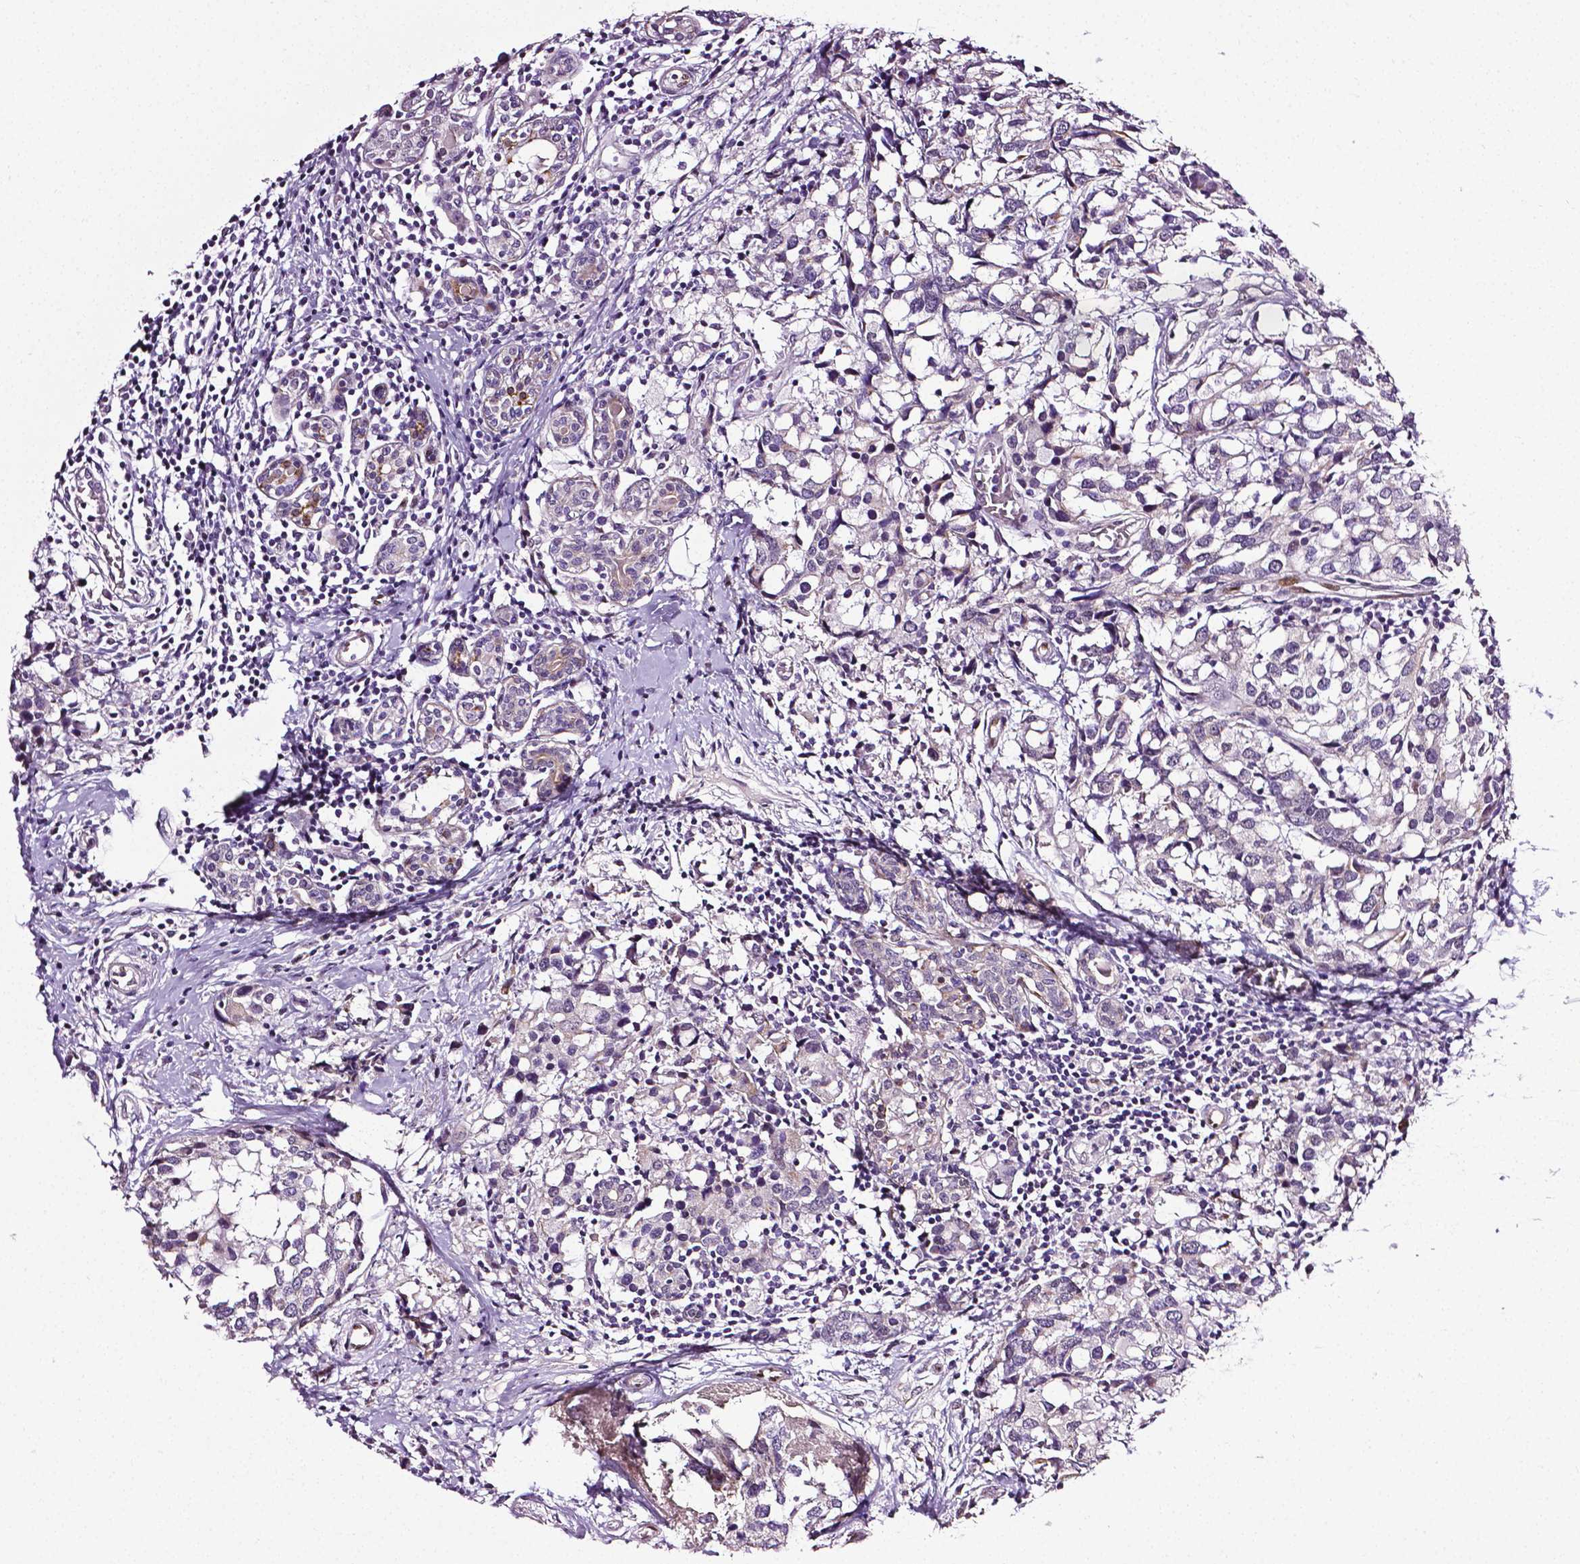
{"staining": {"intensity": "moderate", "quantity": "<25%", "location": "cytoplasmic/membranous"}, "tissue": "breast cancer", "cell_type": "Tumor cells", "image_type": "cancer", "snomed": [{"axis": "morphology", "description": "Lobular carcinoma"}, {"axis": "topography", "description": "Breast"}], "caption": "An image showing moderate cytoplasmic/membranous expression in about <25% of tumor cells in lobular carcinoma (breast), as visualized by brown immunohistochemical staining.", "gene": "PTGER3", "patient": {"sex": "female", "age": 59}}